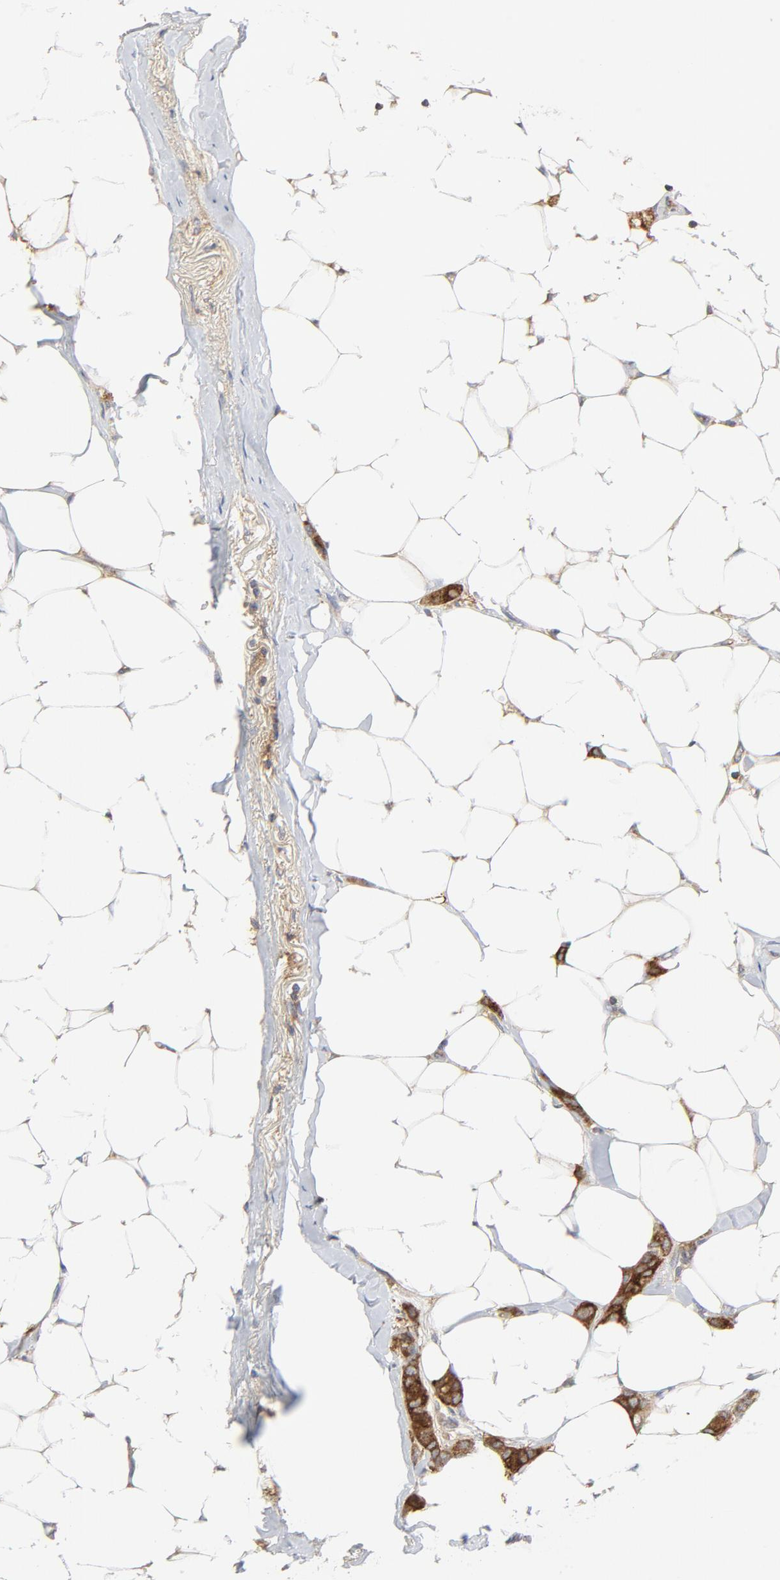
{"staining": {"intensity": "strong", "quantity": ">75%", "location": "cytoplasmic/membranous"}, "tissue": "breast cancer", "cell_type": "Tumor cells", "image_type": "cancer", "snomed": [{"axis": "morphology", "description": "Lobular carcinoma"}, {"axis": "topography", "description": "Breast"}], "caption": "IHC photomicrograph of neoplastic tissue: human breast cancer (lobular carcinoma) stained using immunohistochemistry (IHC) exhibits high levels of strong protein expression localized specifically in the cytoplasmic/membranous of tumor cells, appearing as a cytoplasmic/membranous brown color.", "gene": "RABEP1", "patient": {"sex": "female", "age": 55}}